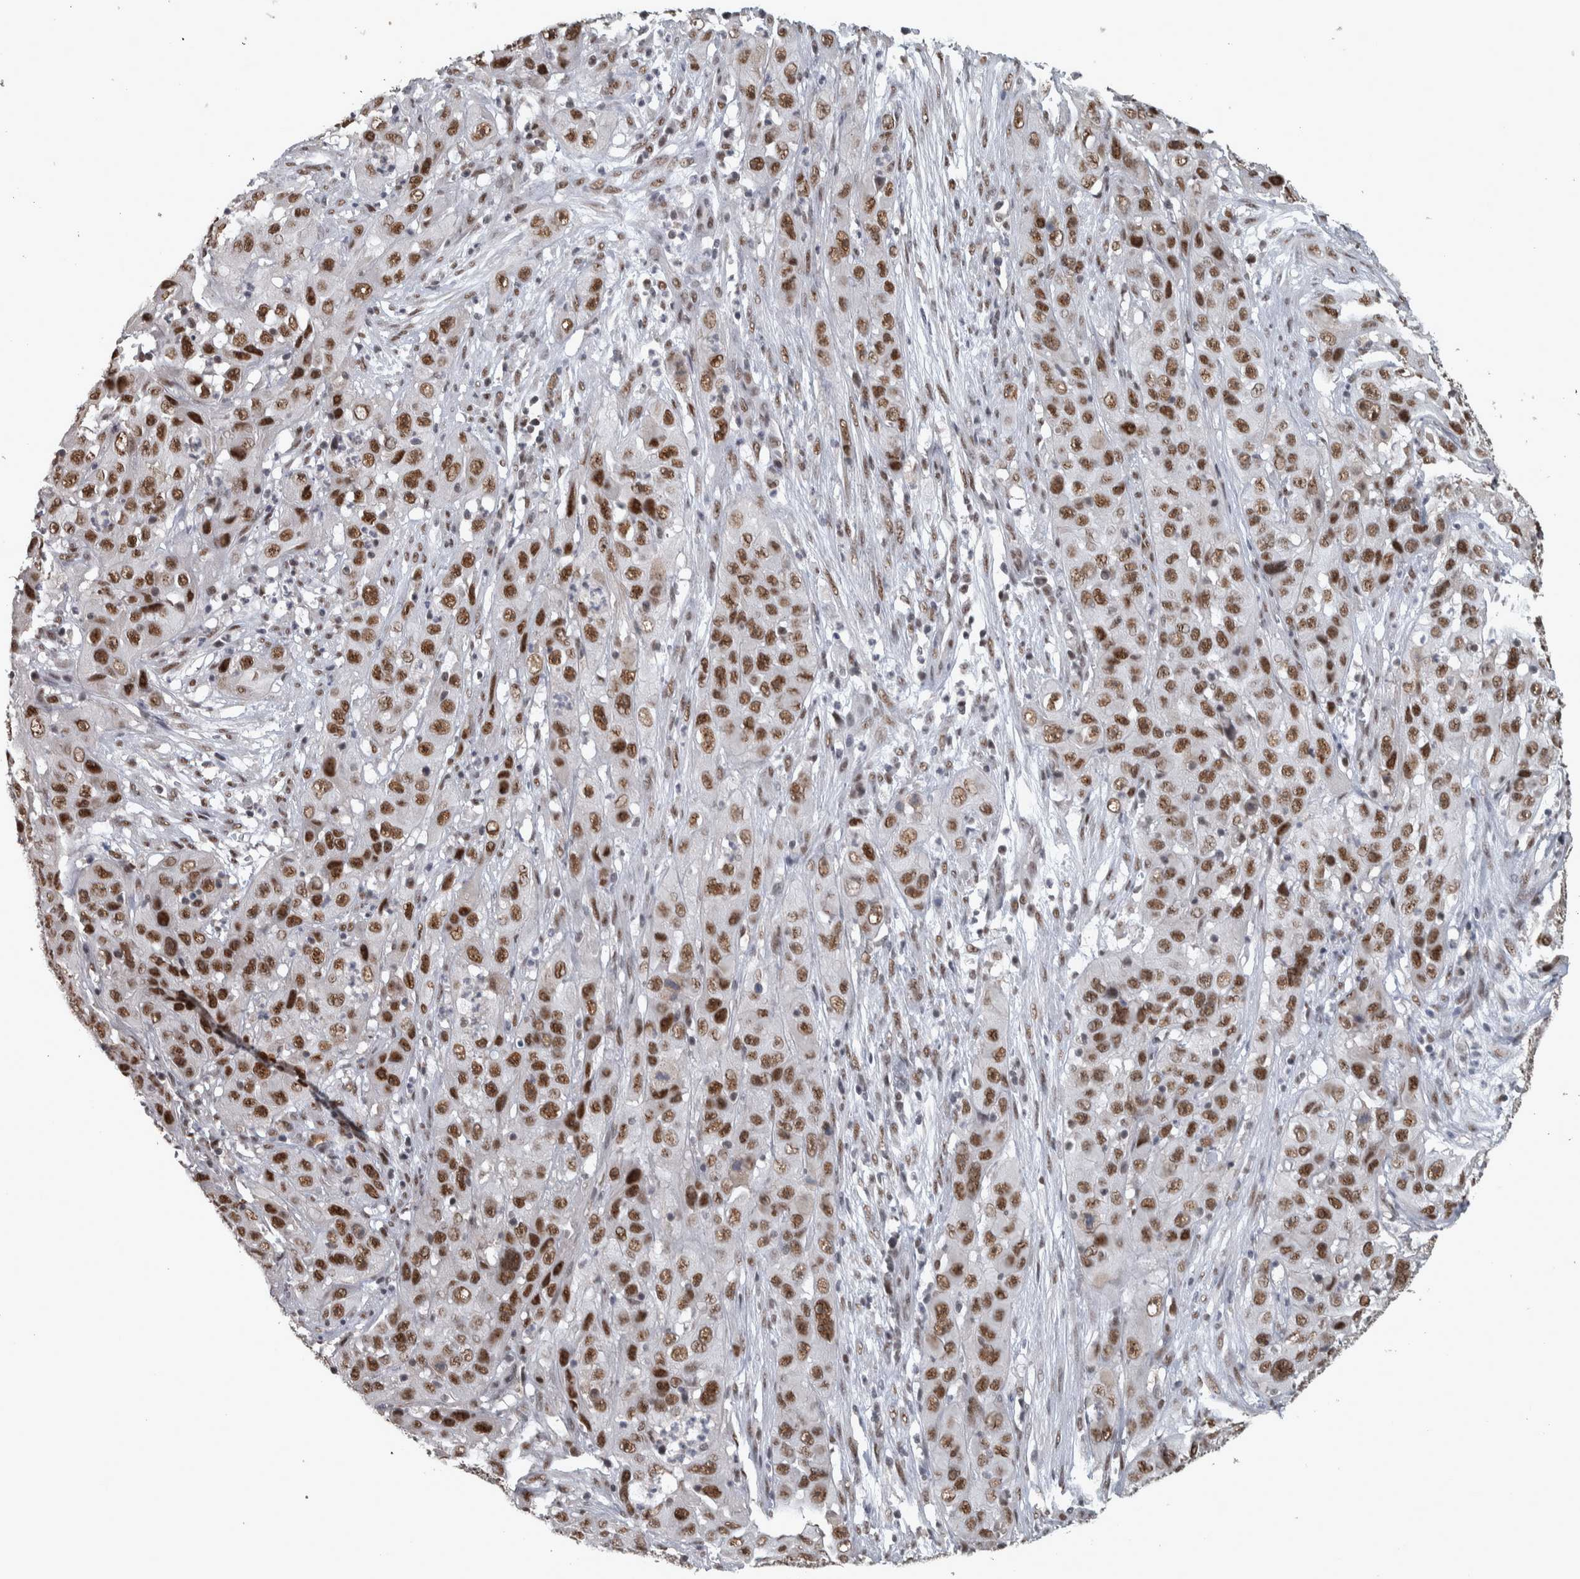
{"staining": {"intensity": "strong", "quantity": ">75%", "location": "nuclear"}, "tissue": "cervical cancer", "cell_type": "Tumor cells", "image_type": "cancer", "snomed": [{"axis": "morphology", "description": "Squamous cell carcinoma, NOS"}, {"axis": "topography", "description": "Cervix"}], "caption": "The micrograph reveals staining of squamous cell carcinoma (cervical), revealing strong nuclear protein staining (brown color) within tumor cells.", "gene": "DDX42", "patient": {"sex": "female", "age": 32}}